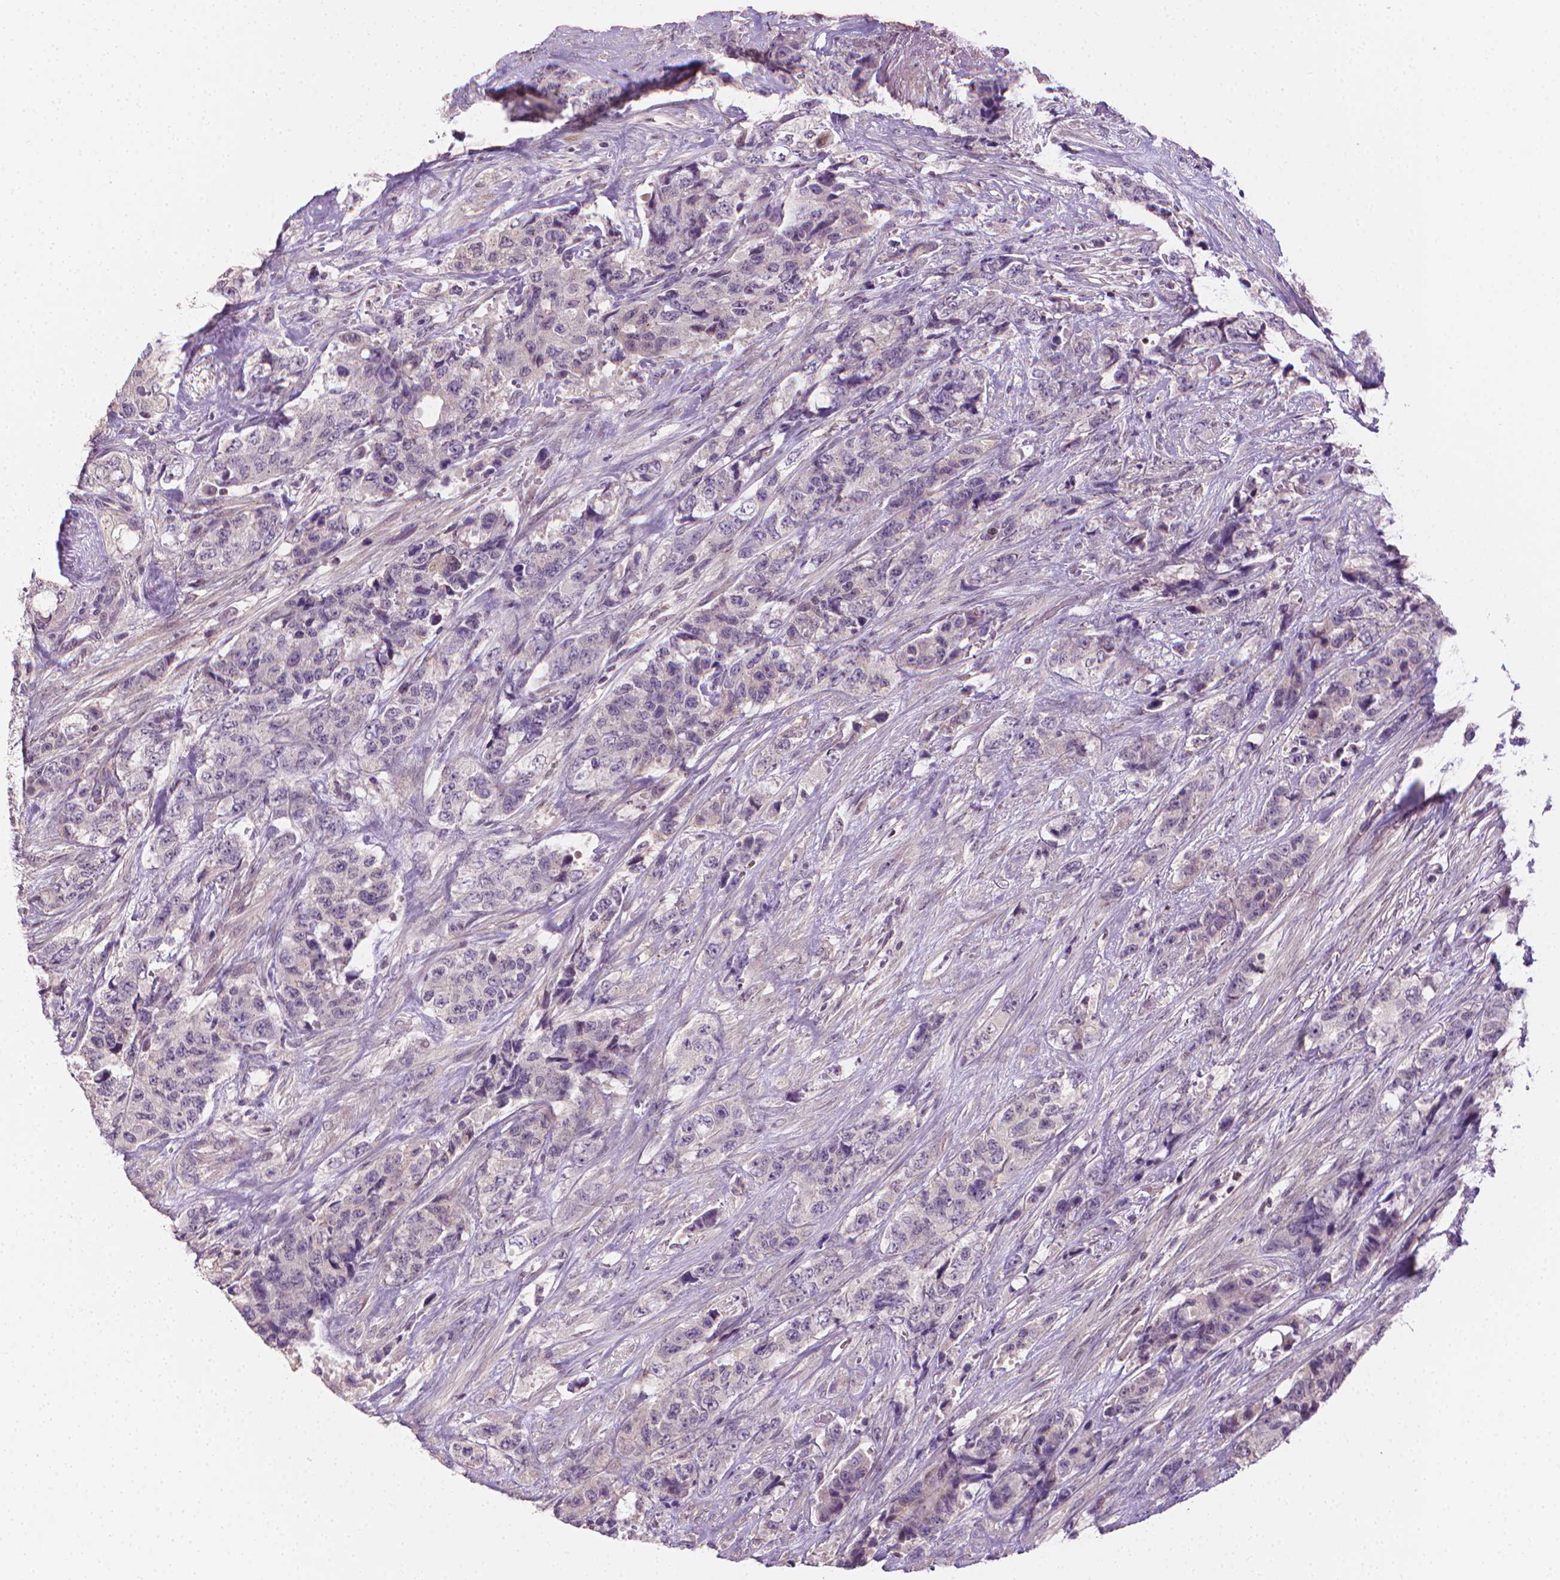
{"staining": {"intensity": "negative", "quantity": "none", "location": "none"}, "tissue": "urothelial cancer", "cell_type": "Tumor cells", "image_type": "cancer", "snomed": [{"axis": "morphology", "description": "Urothelial carcinoma, High grade"}, {"axis": "topography", "description": "Urinary bladder"}], "caption": "Tumor cells show no significant positivity in high-grade urothelial carcinoma.", "gene": "NCAN", "patient": {"sex": "female", "age": 78}}